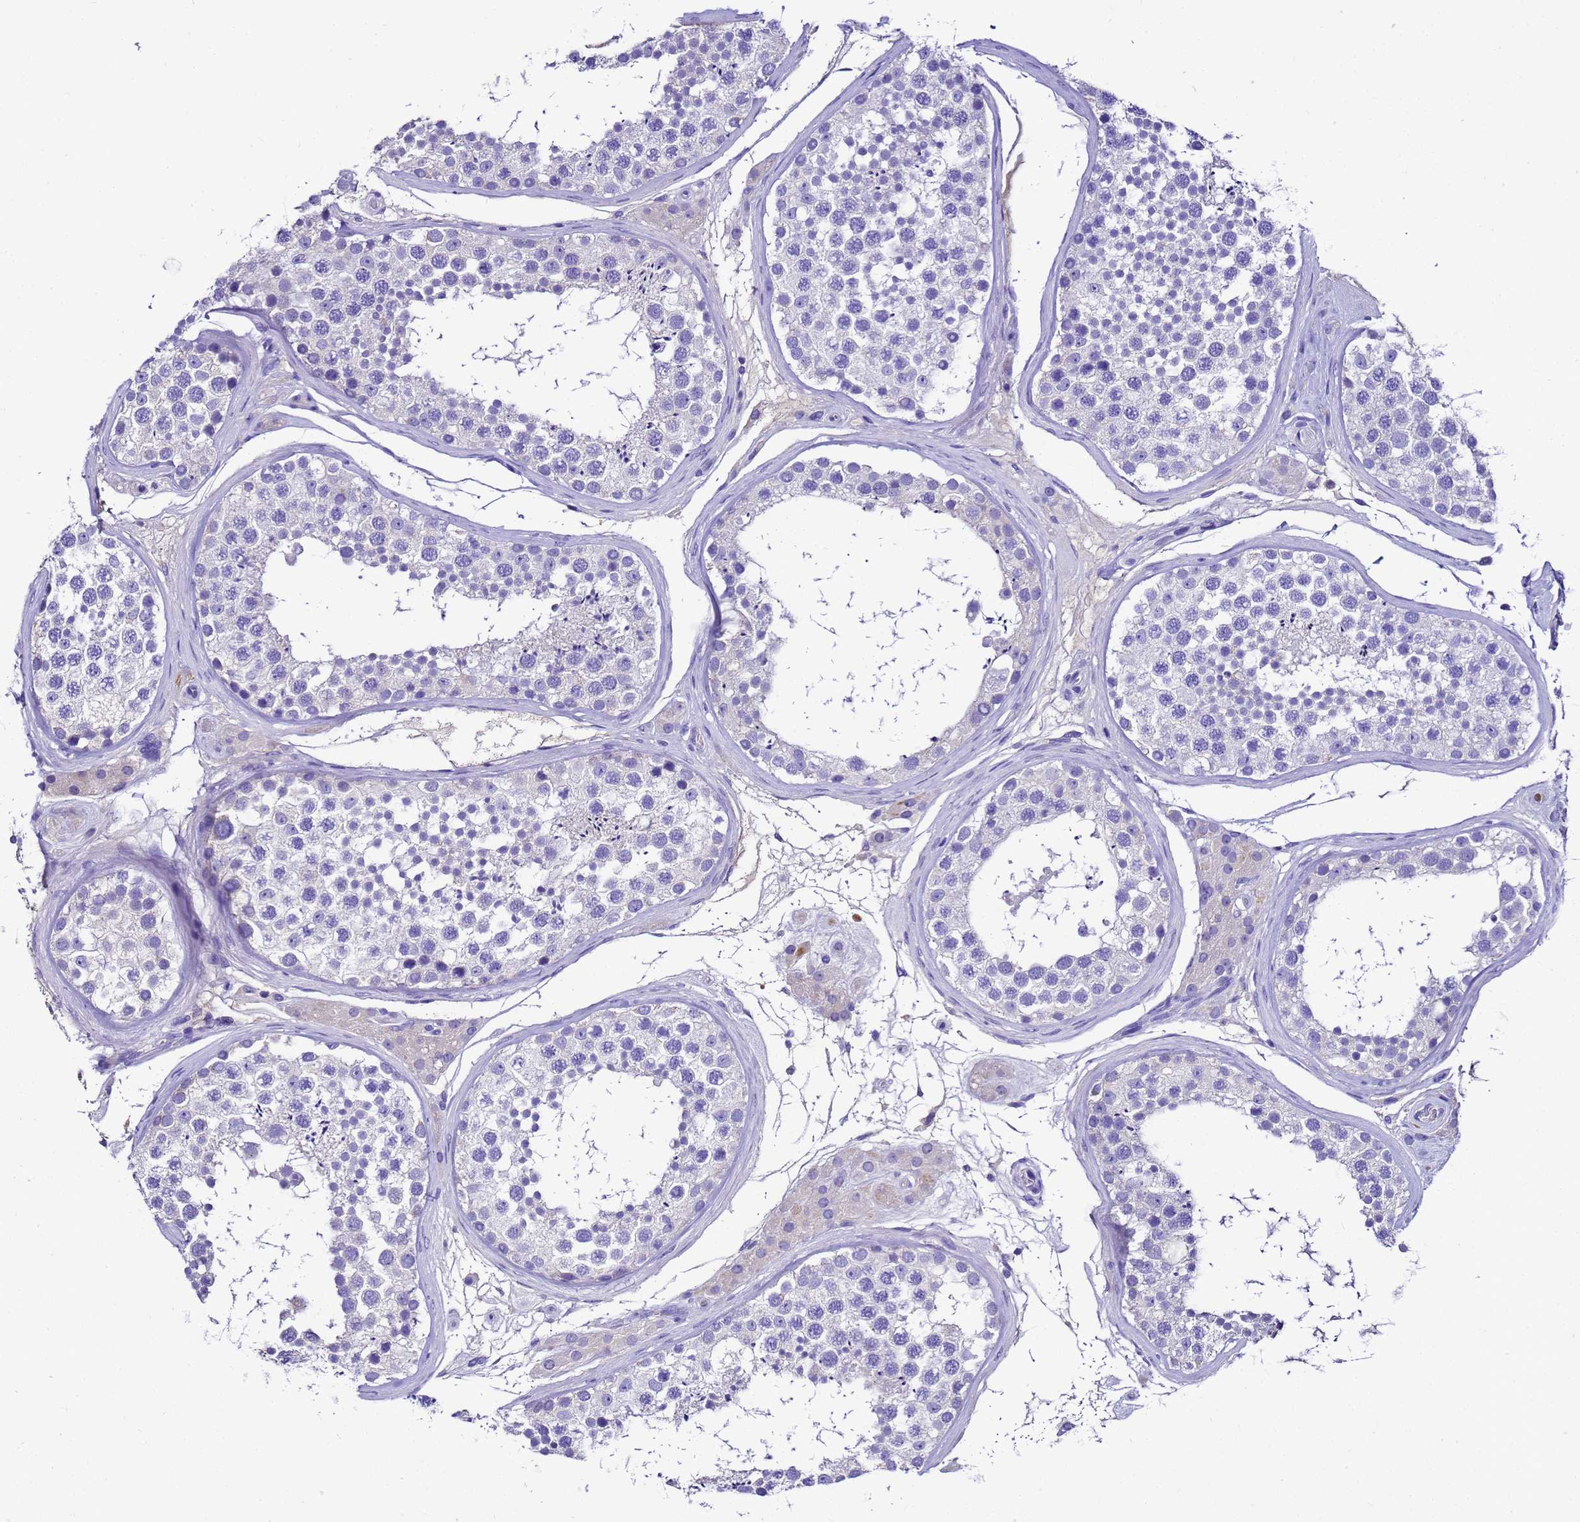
{"staining": {"intensity": "negative", "quantity": "none", "location": "none"}, "tissue": "testis", "cell_type": "Cells in seminiferous ducts", "image_type": "normal", "snomed": [{"axis": "morphology", "description": "Normal tissue, NOS"}, {"axis": "topography", "description": "Testis"}], "caption": "This histopathology image is of unremarkable testis stained with IHC to label a protein in brown with the nuclei are counter-stained blue. There is no expression in cells in seminiferous ducts.", "gene": "UGT2A1", "patient": {"sex": "male", "age": 46}}